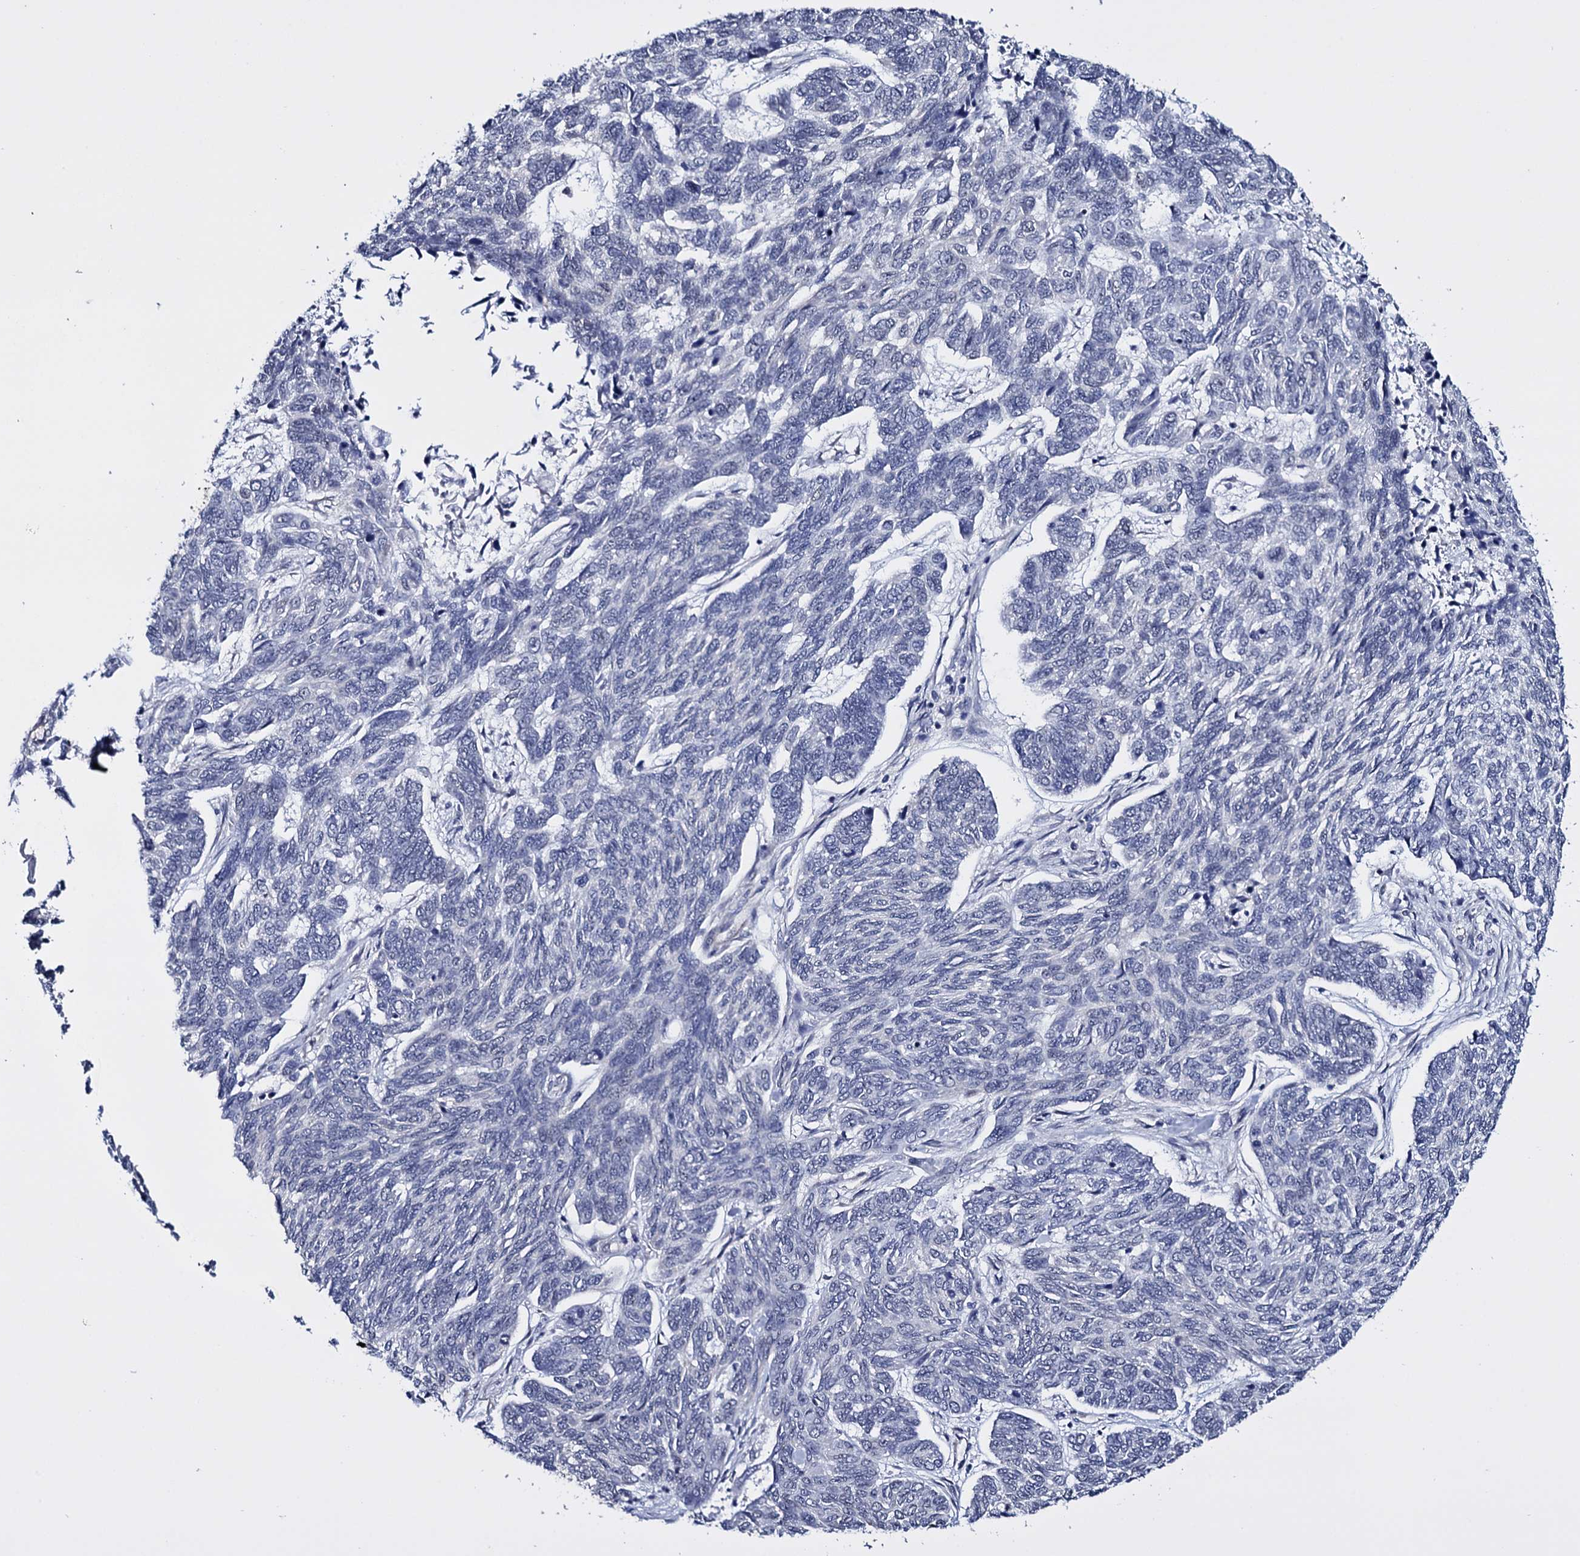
{"staining": {"intensity": "negative", "quantity": "none", "location": "none"}, "tissue": "skin cancer", "cell_type": "Tumor cells", "image_type": "cancer", "snomed": [{"axis": "morphology", "description": "Basal cell carcinoma"}, {"axis": "topography", "description": "Skin"}], "caption": "The histopathology image reveals no staining of tumor cells in skin basal cell carcinoma.", "gene": "GAREM1", "patient": {"sex": "female", "age": 65}}